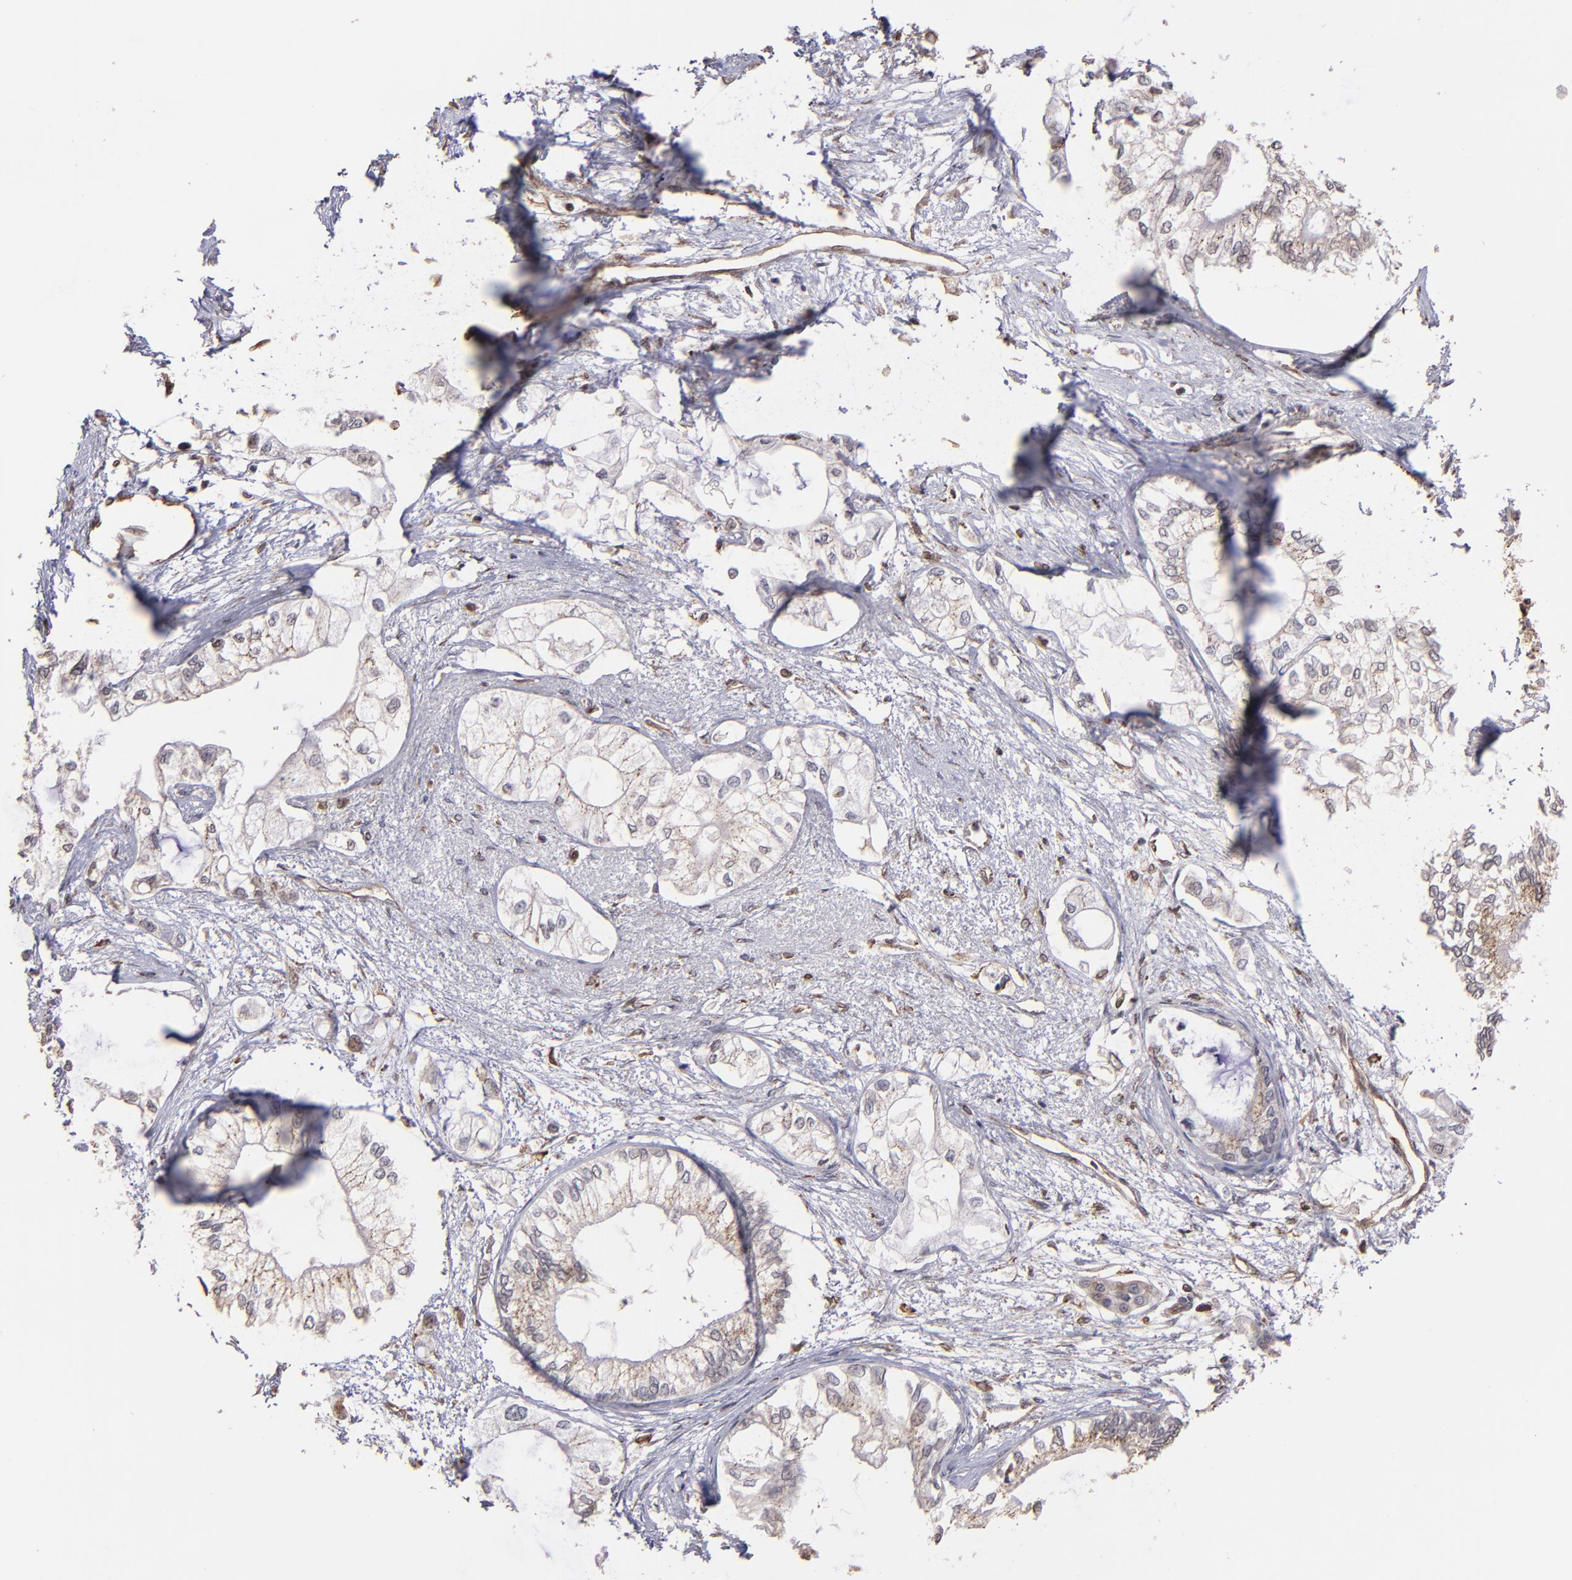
{"staining": {"intensity": "weak", "quantity": "<25%", "location": "cytoplasmic/membranous"}, "tissue": "pancreatic cancer", "cell_type": "Tumor cells", "image_type": "cancer", "snomed": [{"axis": "morphology", "description": "Adenocarcinoma, NOS"}, {"axis": "topography", "description": "Pancreas"}], "caption": "Immunohistochemistry (IHC) image of pancreatic cancer (adenocarcinoma) stained for a protein (brown), which exhibits no staining in tumor cells.", "gene": "TRIP11", "patient": {"sex": "male", "age": 79}}